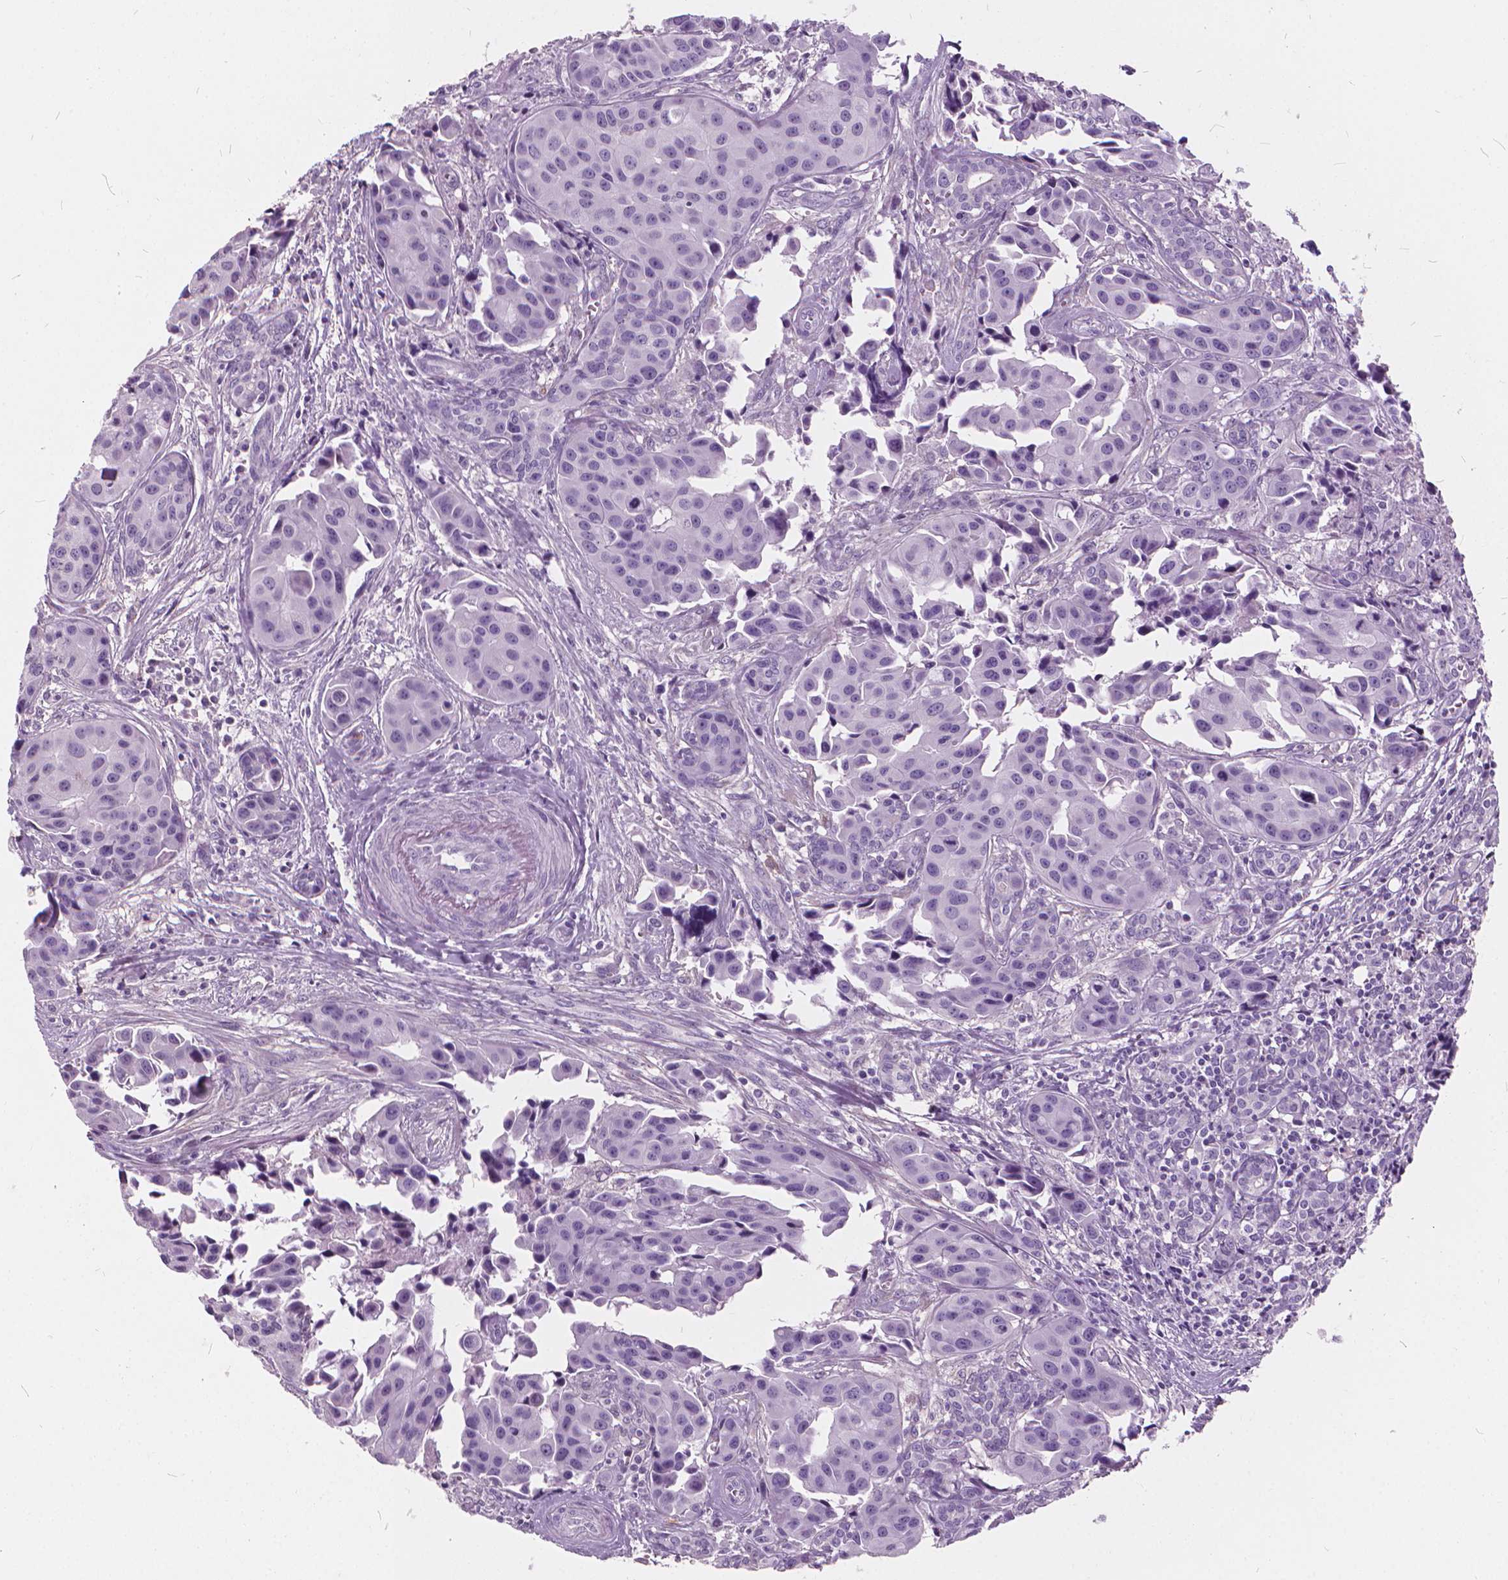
{"staining": {"intensity": "negative", "quantity": "none", "location": "none"}, "tissue": "head and neck cancer", "cell_type": "Tumor cells", "image_type": "cancer", "snomed": [{"axis": "morphology", "description": "Adenocarcinoma, NOS"}, {"axis": "topography", "description": "Head-Neck"}], "caption": "High power microscopy photomicrograph of an IHC histopathology image of head and neck adenocarcinoma, revealing no significant staining in tumor cells.", "gene": "DNM1", "patient": {"sex": "male", "age": 76}}